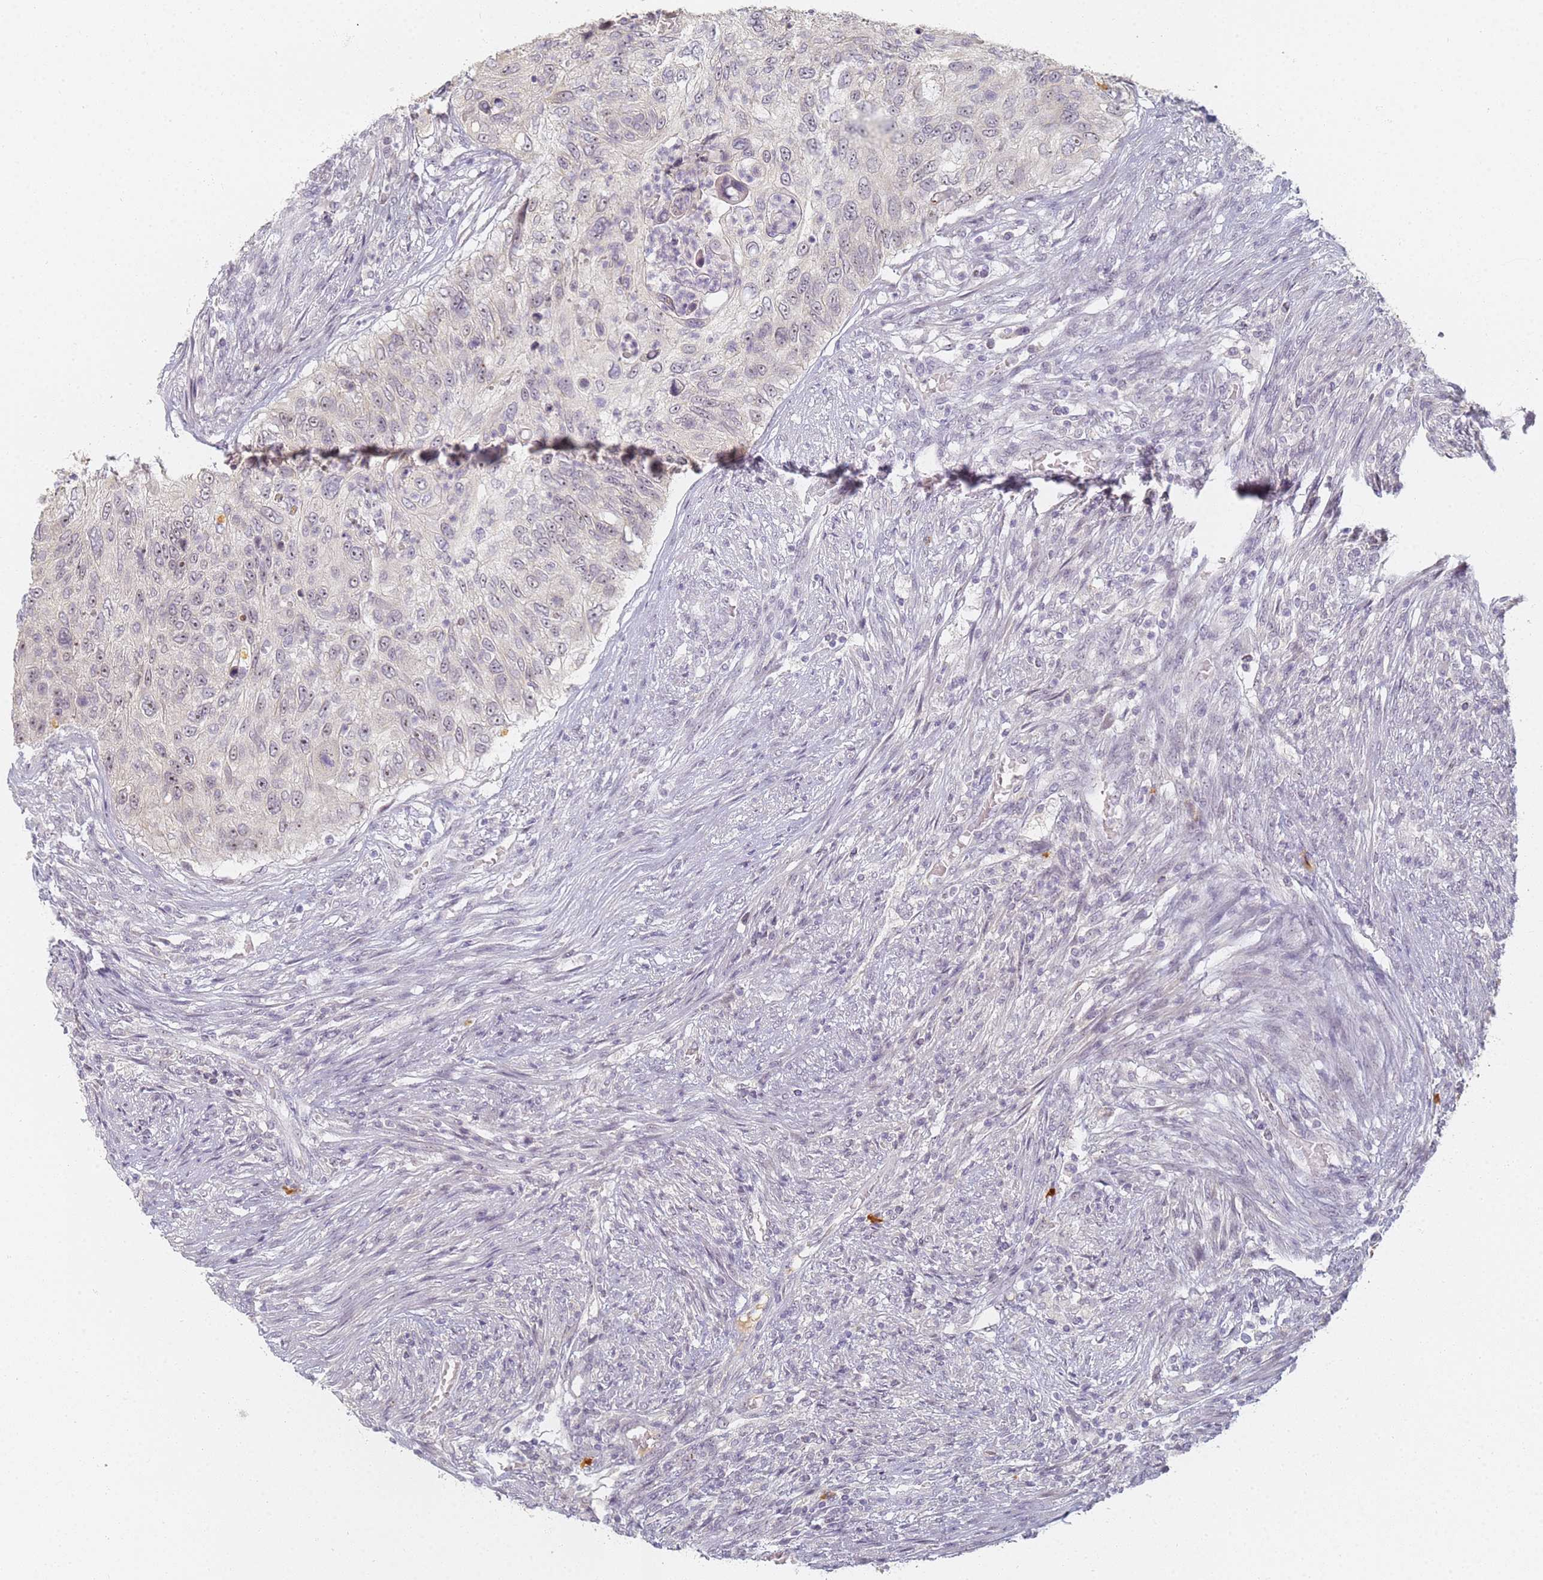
{"staining": {"intensity": "weak", "quantity": "<25%", "location": "nuclear"}, "tissue": "urothelial cancer", "cell_type": "Tumor cells", "image_type": "cancer", "snomed": [{"axis": "morphology", "description": "Urothelial carcinoma, High grade"}, {"axis": "topography", "description": "Urinary bladder"}], "caption": "IHC image of neoplastic tissue: human high-grade urothelial carcinoma stained with DAB shows no significant protein expression in tumor cells.", "gene": "SLC38A9", "patient": {"sex": "female", "age": 60}}